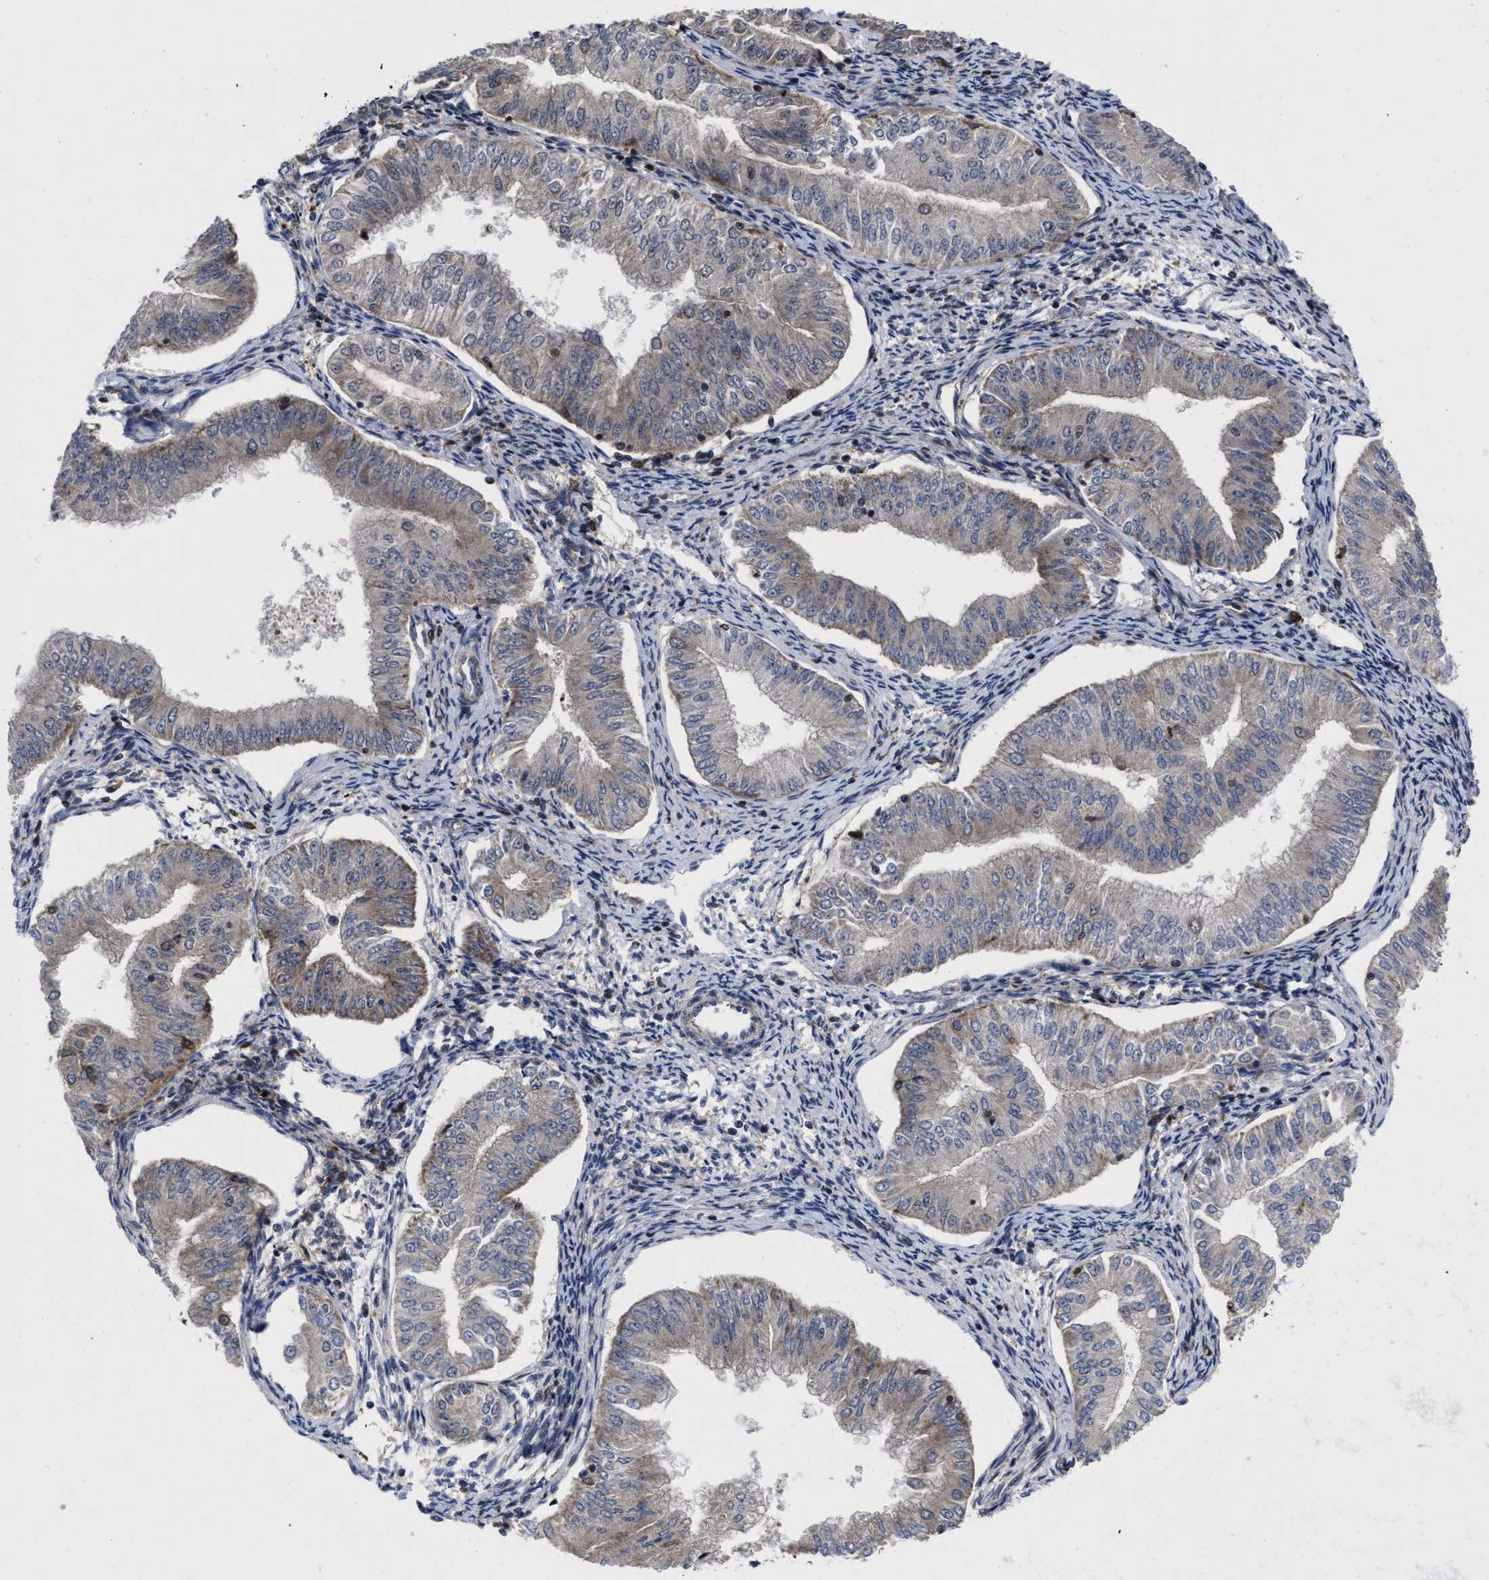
{"staining": {"intensity": "weak", "quantity": "<25%", "location": "cytoplasmic/membranous"}, "tissue": "endometrial cancer", "cell_type": "Tumor cells", "image_type": "cancer", "snomed": [{"axis": "morphology", "description": "Normal tissue, NOS"}, {"axis": "morphology", "description": "Adenocarcinoma, NOS"}, {"axis": "topography", "description": "Endometrium"}], "caption": "A histopathology image of human adenocarcinoma (endometrial) is negative for staining in tumor cells. Nuclei are stained in blue.", "gene": "MRPL50", "patient": {"sex": "female", "age": 53}}